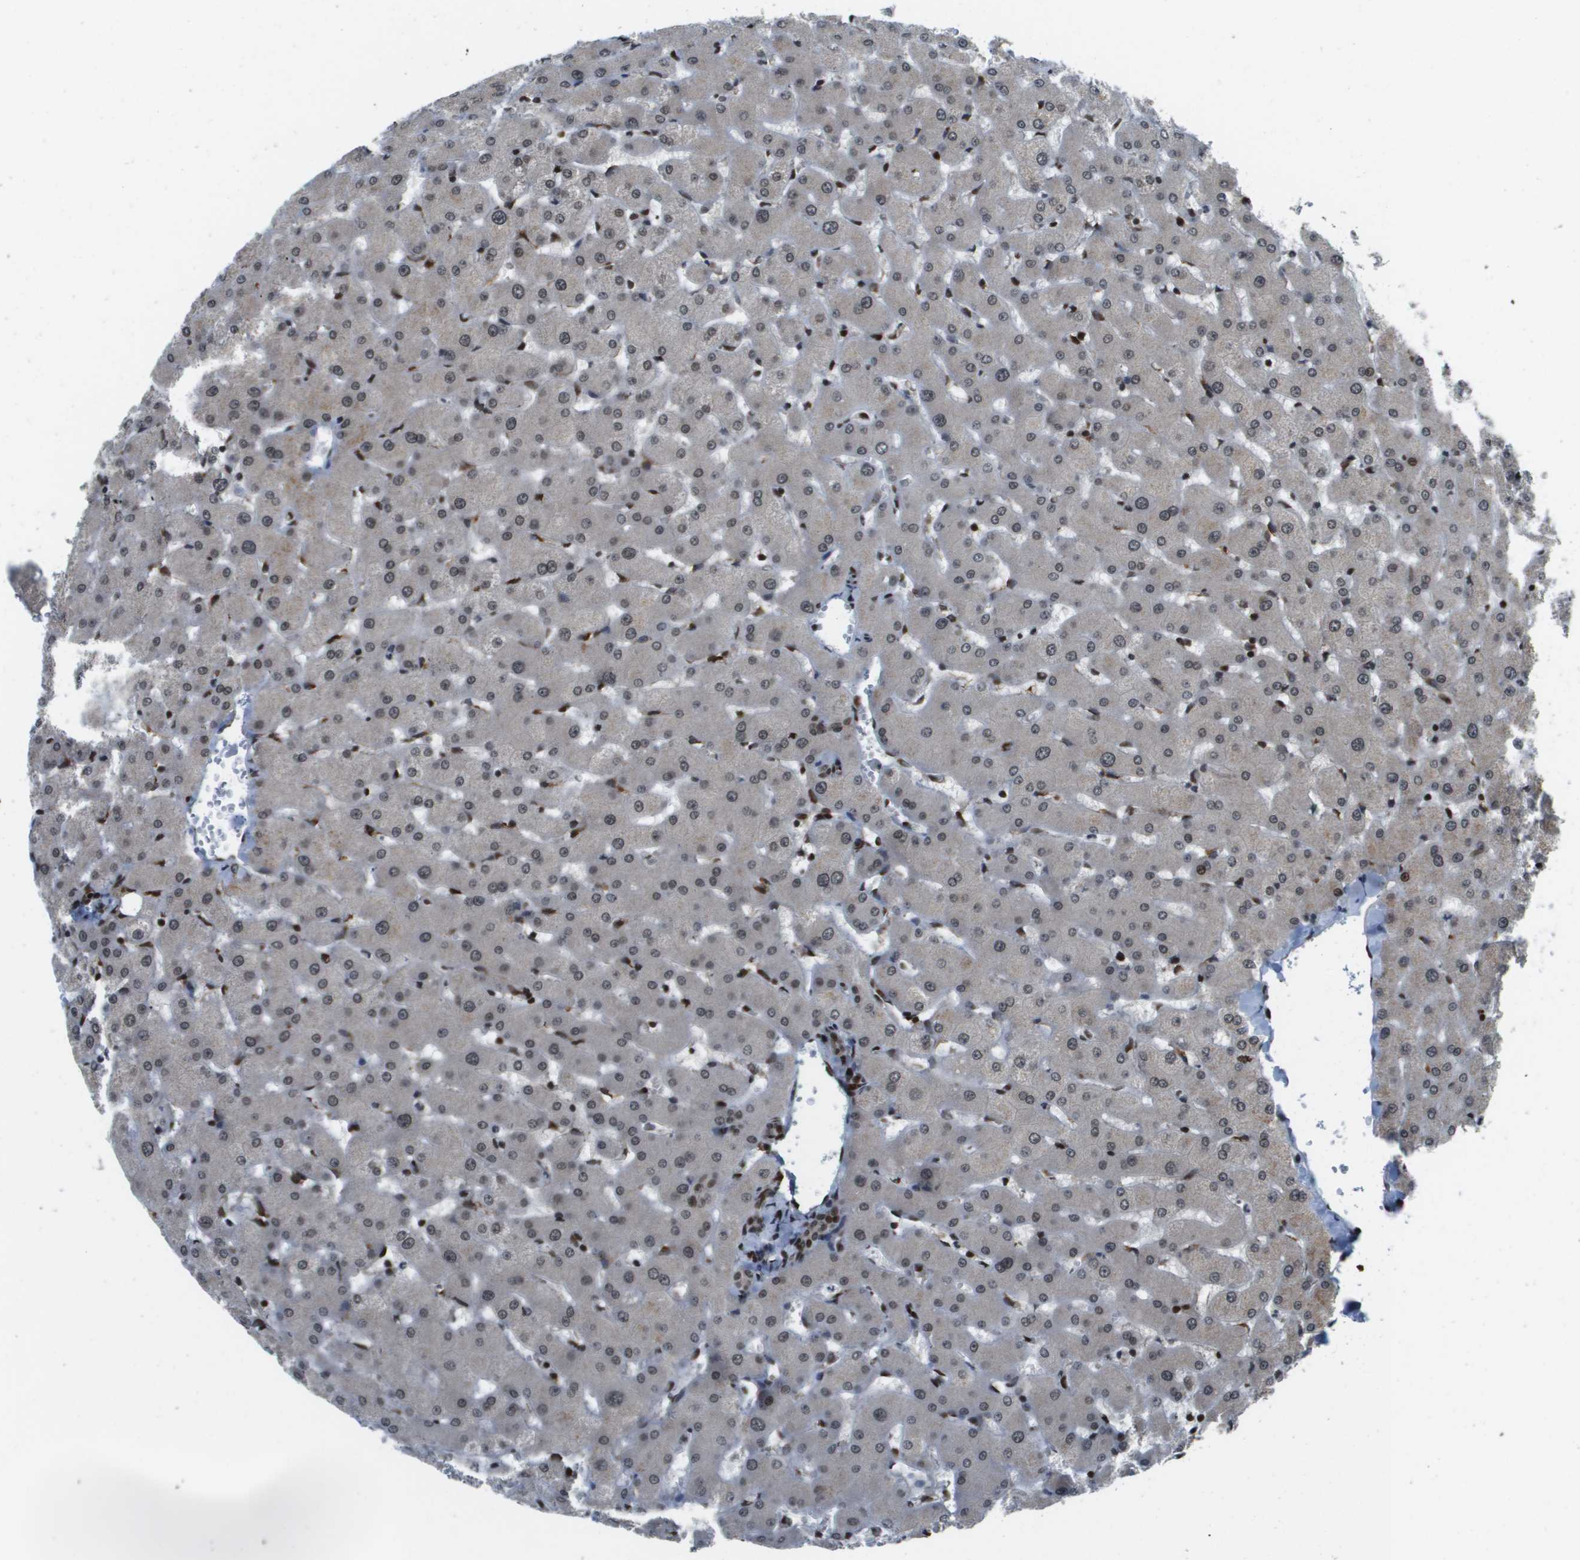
{"staining": {"intensity": "moderate", "quantity": ">75%", "location": "nuclear"}, "tissue": "liver", "cell_type": "Cholangiocytes", "image_type": "normal", "snomed": [{"axis": "morphology", "description": "Normal tissue, NOS"}, {"axis": "topography", "description": "Liver"}], "caption": "Benign liver reveals moderate nuclear staining in about >75% of cholangiocytes.", "gene": "RECQL4", "patient": {"sex": "female", "age": 63}}